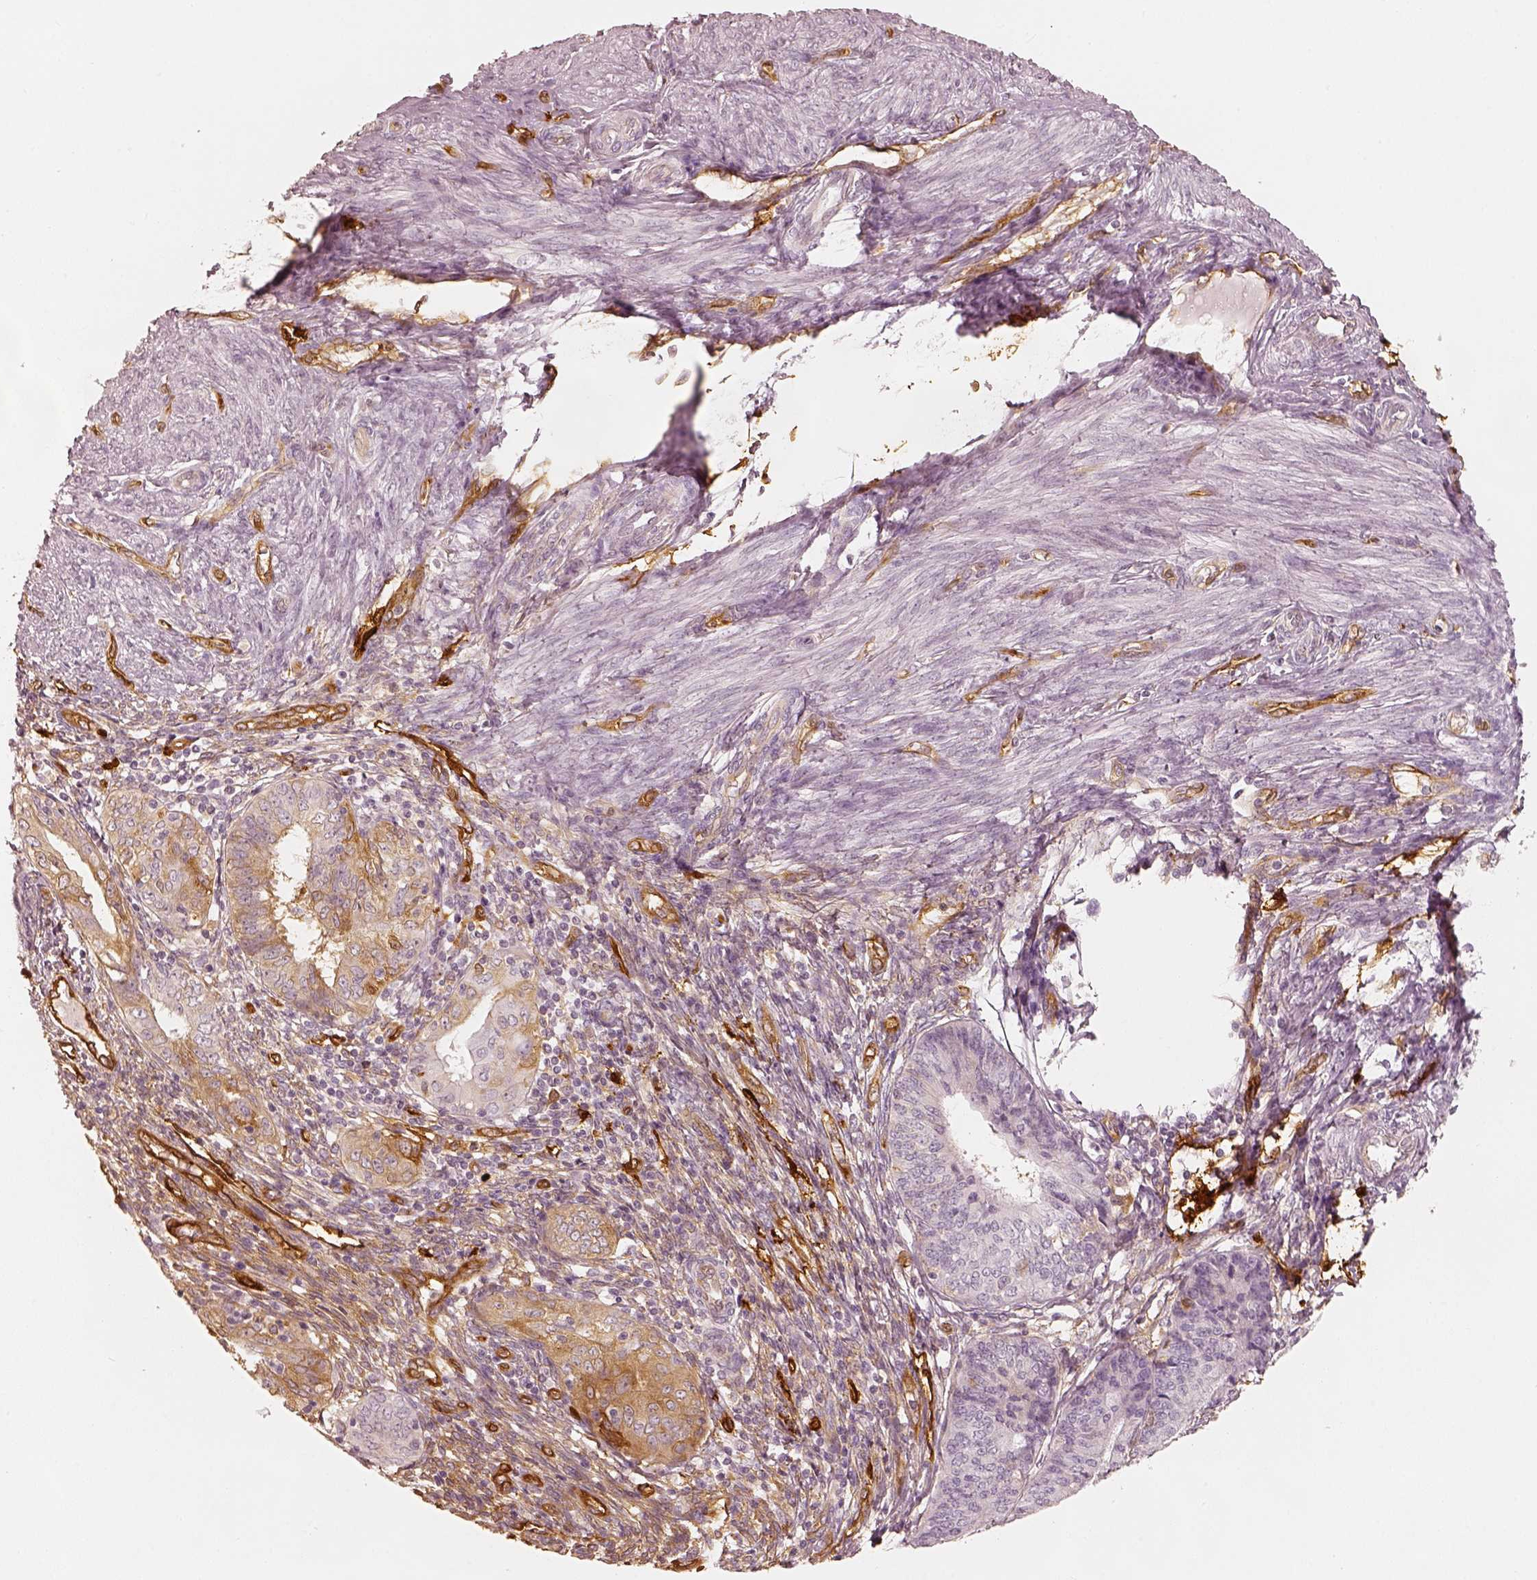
{"staining": {"intensity": "weak", "quantity": "25%-75%", "location": "cytoplasmic/membranous"}, "tissue": "endometrial cancer", "cell_type": "Tumor cells", "image_type": "cancer", "snomed": [{"axis": "morphology", "description": "Adenocarcinoma, NOS"}, {"axis": "topography", "description": "Endometrium"}], "caption": "Adenocarcinoma (endometrial) stained with immunohistochemistry shows weak cytoplasmic/membranous staining in about 25%-75% of tumor cells.", "gene": "FSCN1", "patient": {"sex": "female", "age": 68}}